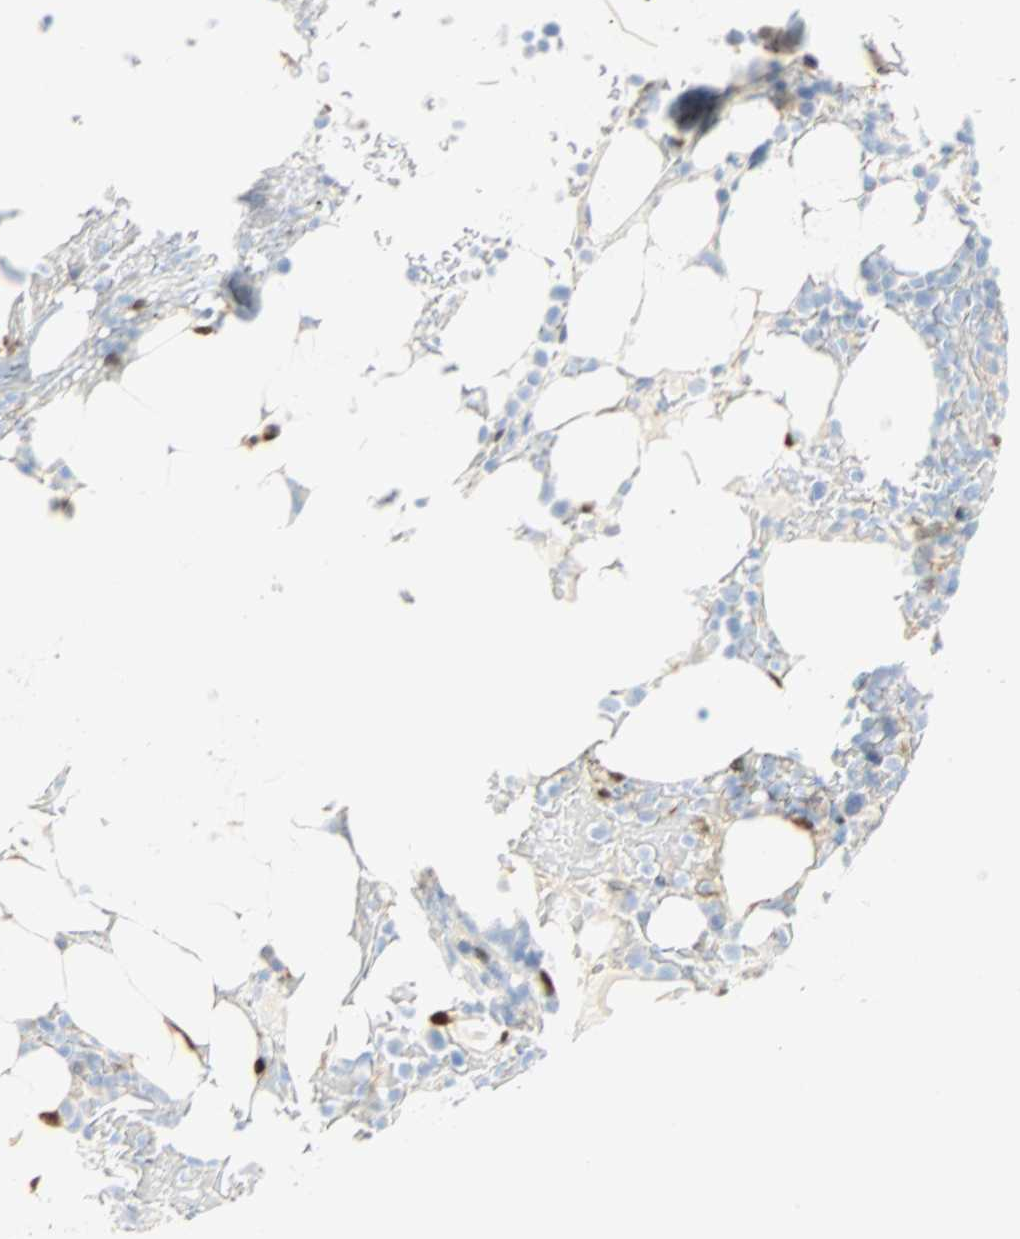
{"staining": {"intensity": "negative", "quantity": "none", "location": "none"}, "tissue": "bone marrow", "cell_type": "Hematopoietic cells", "image_type": "normal", "snomed": [{"axis": "morphology", "description": "Normal tissue, NOS"}, {"axis": "topography", "description": "Bone marrow"}], "caption": "A histopathology image of human bone marrow is negative for staining in hematopoietic cells. (Immunohistochemistry (ihc), brightfield microscopy, high magnification).", "gene": "SELENBP1", "patient": {"sex": "female", "age": 66}}